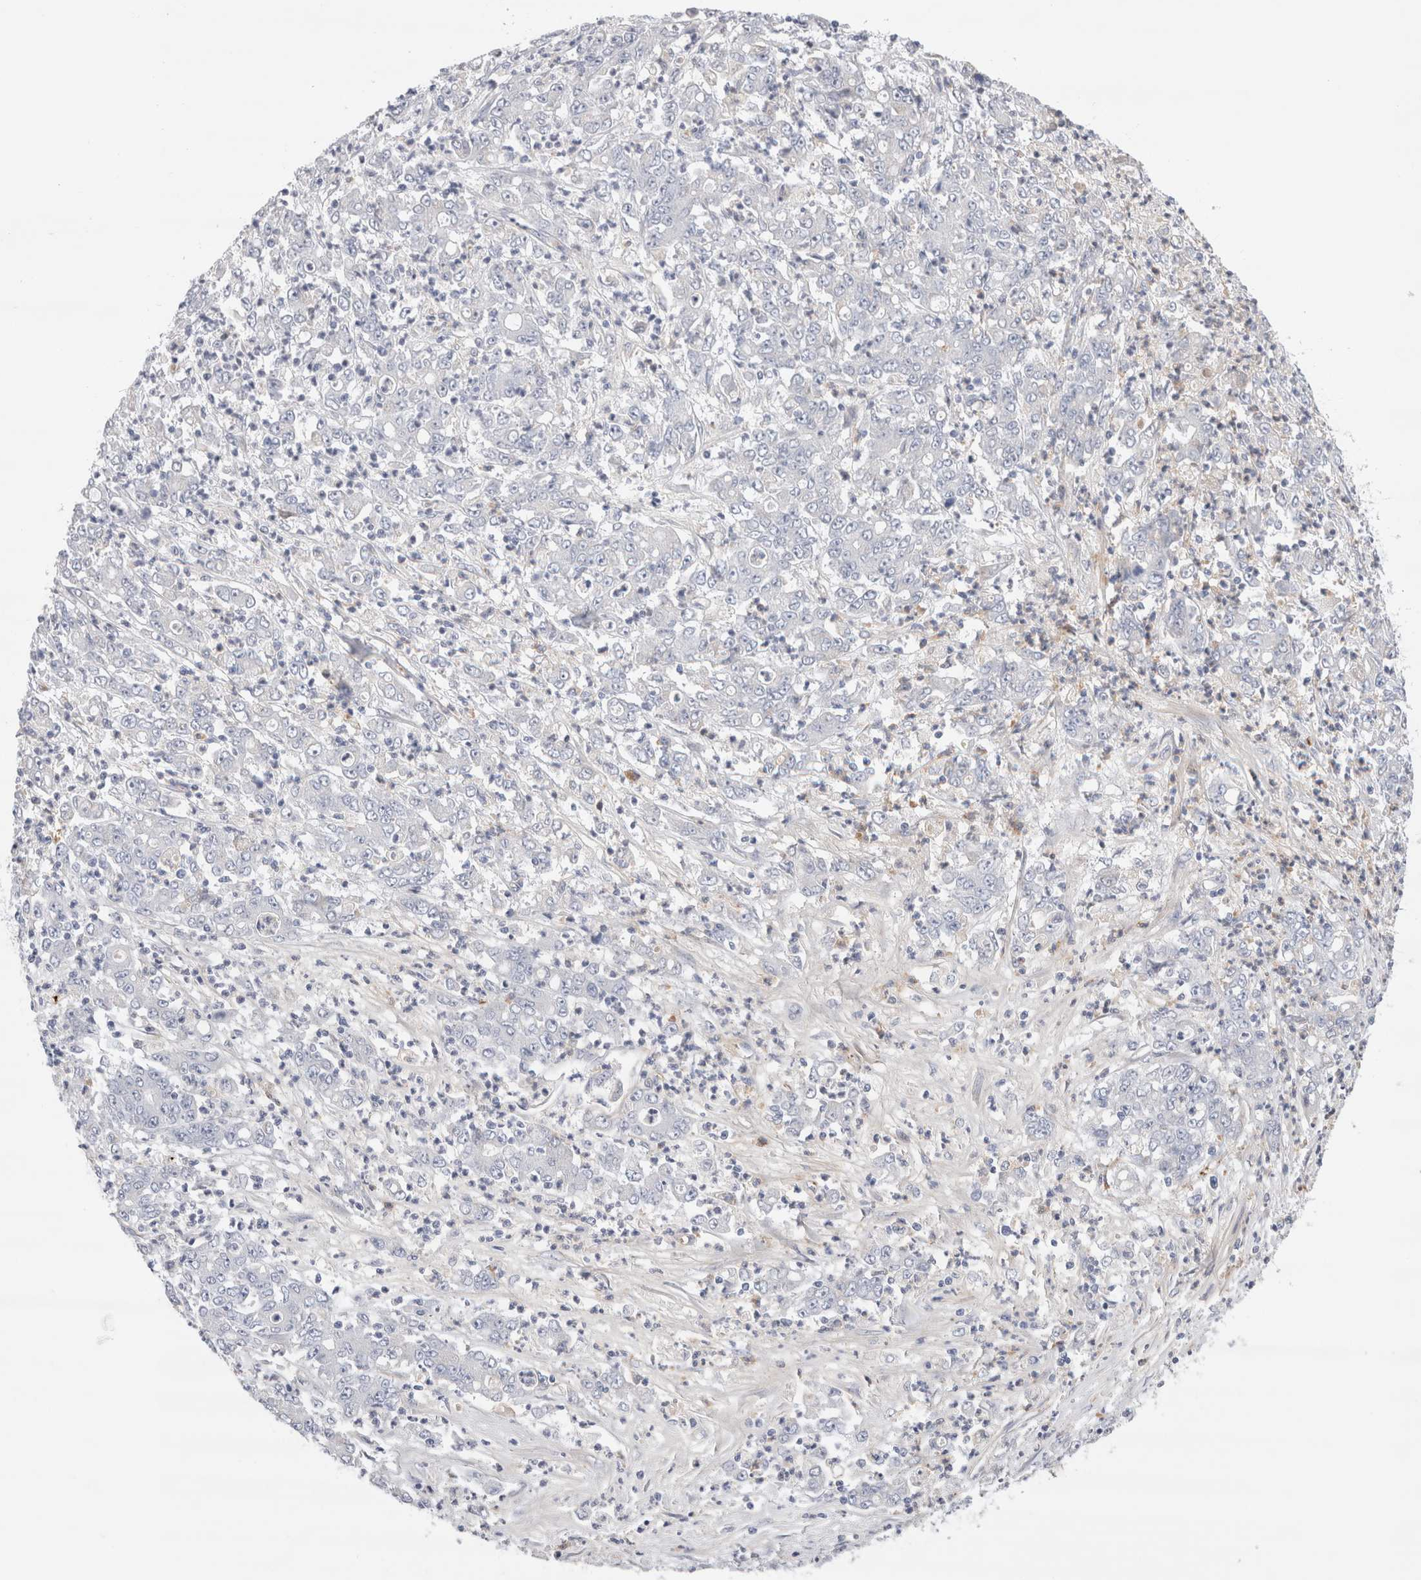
{"staining": {"intensity": "negative", "quantity": "none", "location": "none"}, "tissue": "stomach cancer", "cell_type": "Tumor cells", "image_type": "cancer", "snomed": [{"axis": "morphology", "description": "Adenocarcinoma, NOS"}, {"axis": "topography", "description": "Stomach, lower"}], "caption": "Tumor cells show no significant expression in adenocarcinoma (stomach).", "gene": "ECHDC2", "patient": {"sex": "female", "age": 71}}